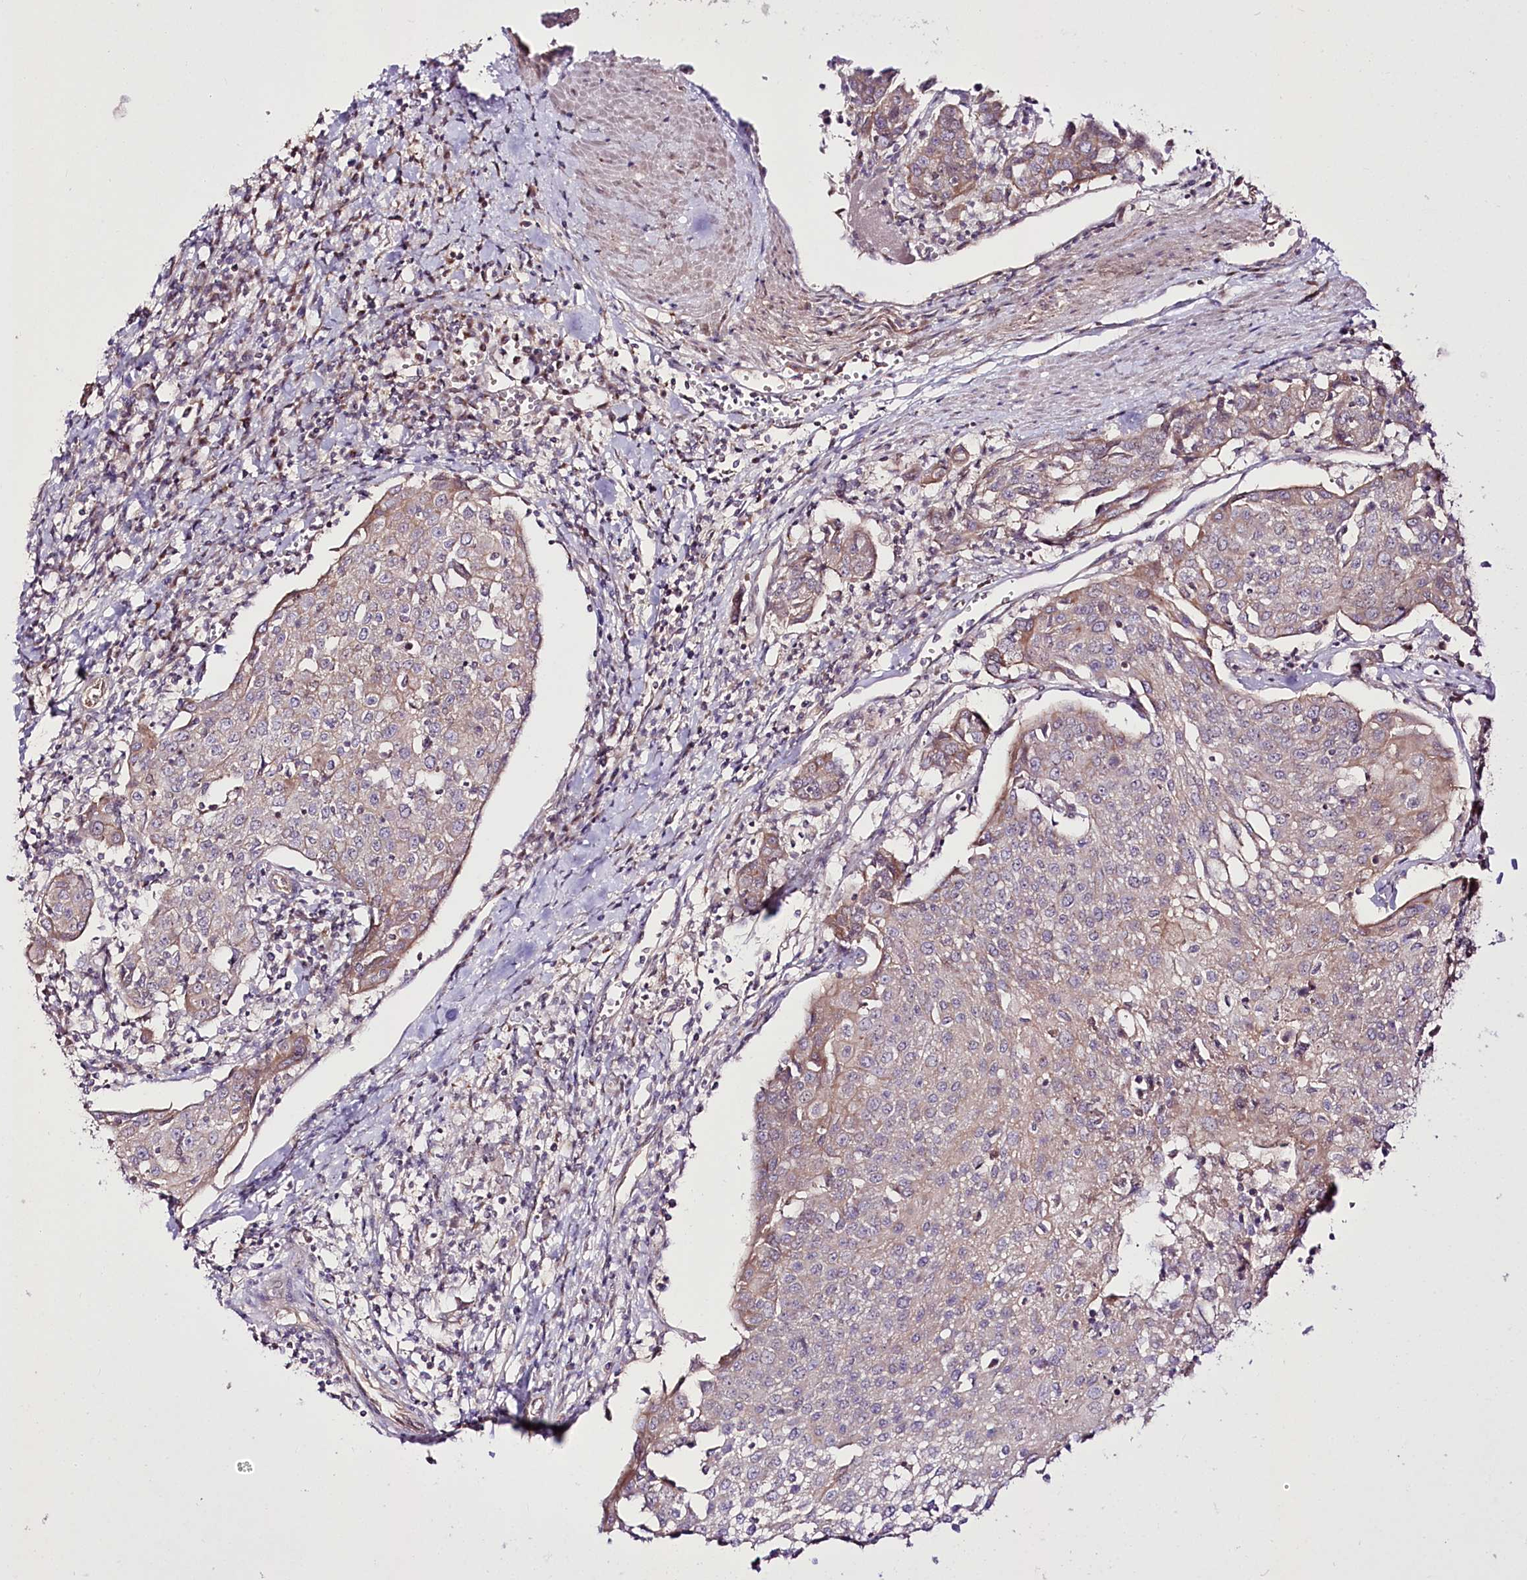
{"staining": {"intensity": "moderate", "quantity": "<25%", "location": "cytoplasmic/membranous"}, "tissue": "urothelial cancer", "cell_type": "Tumor cells", "image_type": "cancer", "snomed": [{"axis": "morphology", "description": "Urothelial carcinoma, High grade"}, {"axis": "topography", "description": "Urinary bladder"}], "caption": "Immunohistochemical staining of human urothelial carcinoma (high-grade) displays low levels of moderate cytoplasmic/membranous protein staining in approximately <25% of tumor cells.", "gene": "REXO2", "patient": {"sex": "female", "age": 85}}